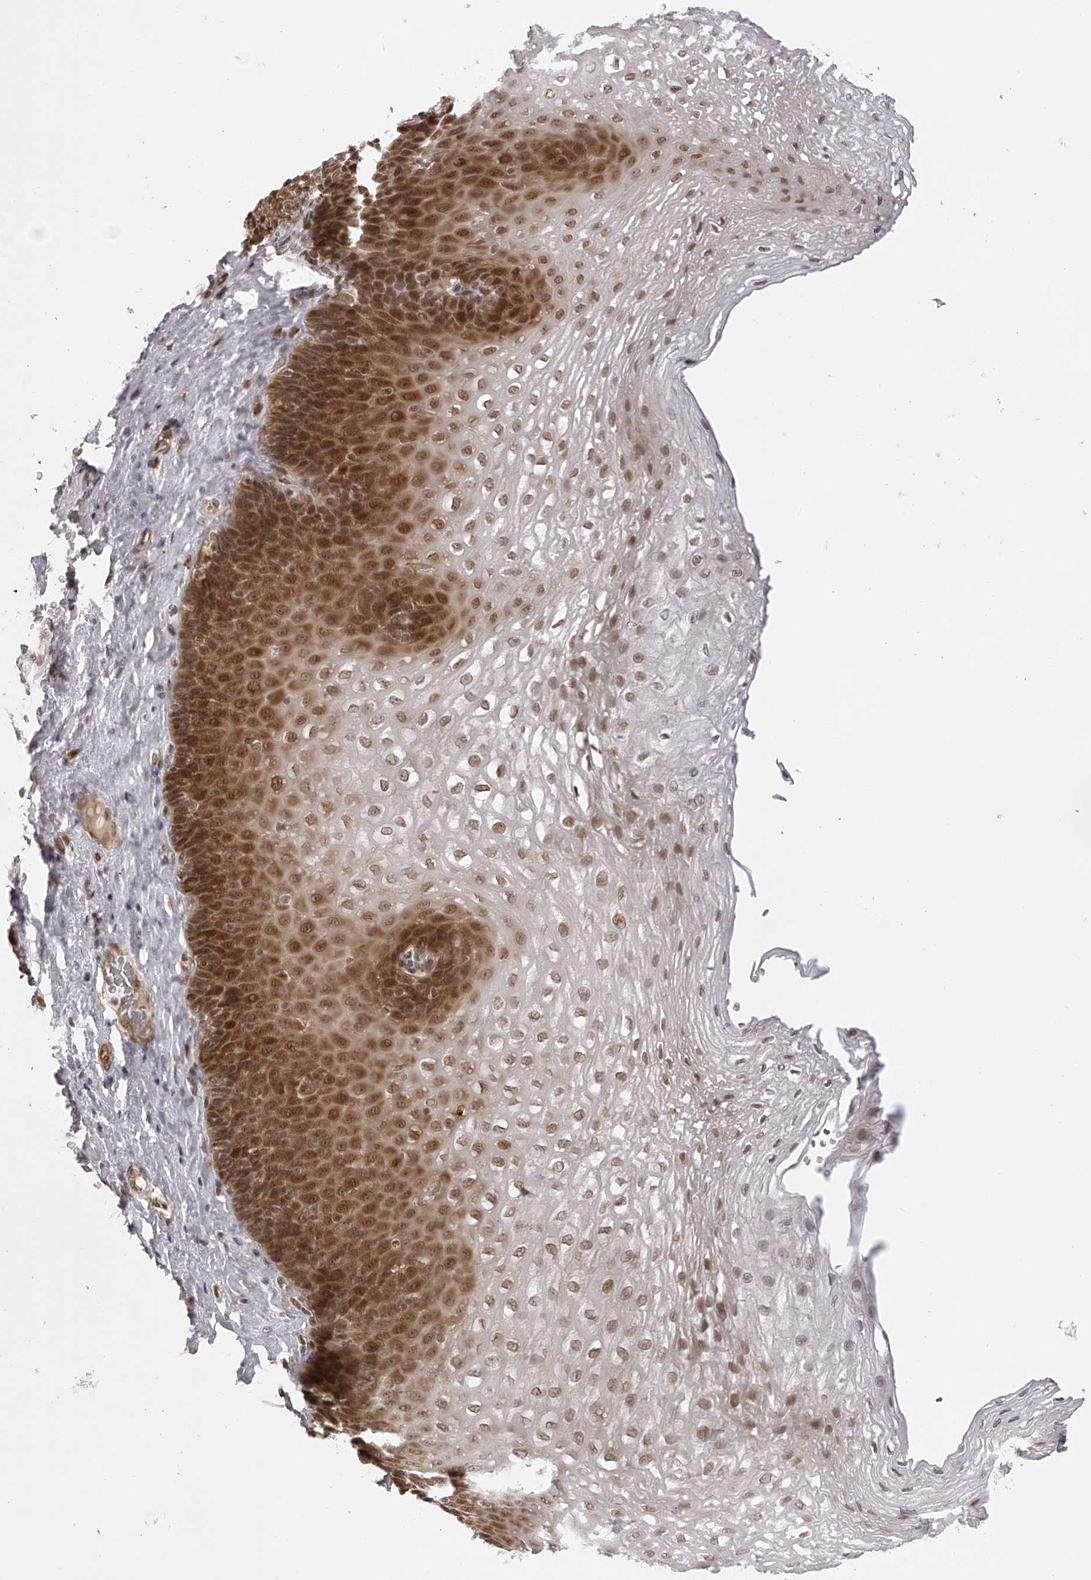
{"staining": {"intensity": "strong", "quantity": "<25%", "location": "cytoplasmic/membranous,nuclear"}, "tissue": "esophagus", "cell_type": "Squamous epithelial cells", "image_type": "normal", "snomed": [{"axis": "morphology", "description": "Normal tissue, NOS"}, {"axis": "topography", "description": "Esophagus"}], "caption": "A micrograph showing strong cytoplasmic/membranous,nuclear positivity in approximately <25% of squamous epithelial cells in normal esophagus, as visualized by brown immunohistochemical staining.", "gene": "ODF2L", "patient": {"sex": "female", "age": 66}}